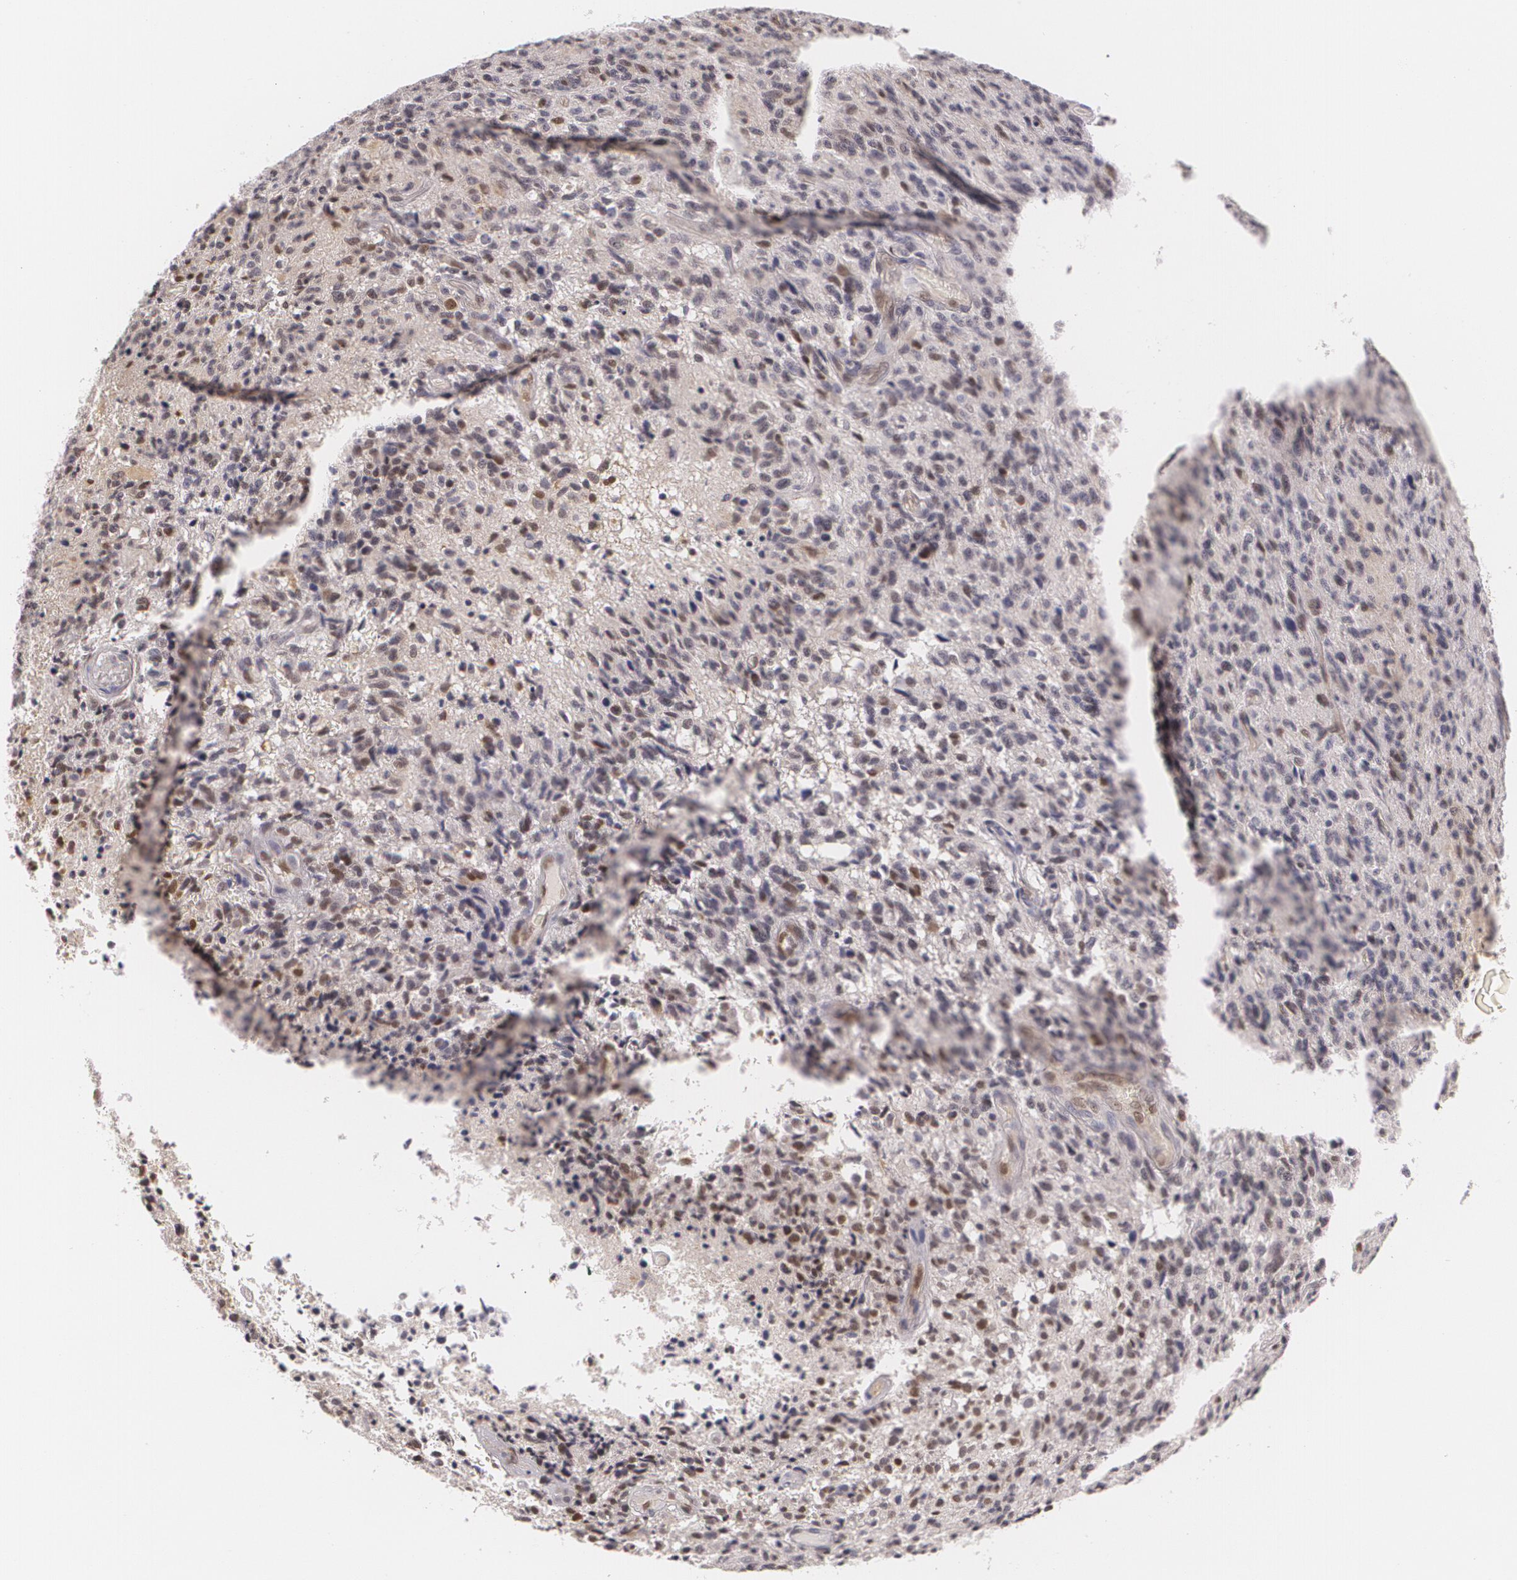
{"staining": {"intensity": "moderate", "quantity": "<25%", "location": "nuclear"}, "tissue": "glioma", "cell_type": "Tumor cells", "image_type": "cancer", "snomed": [{"axis": "morphology", "description": "Glioma, malignant, High grade"}, {"axis": "topography", "description": "Brain"}], "caption": "About <25% of tumor cells in human malignant glioma (high-grade) show moderate nuclear protein staining as visualized by brown immunohistochemical staining.", "gene": "ZBTB16", "patient": {"sex": "male", "age": 36}}